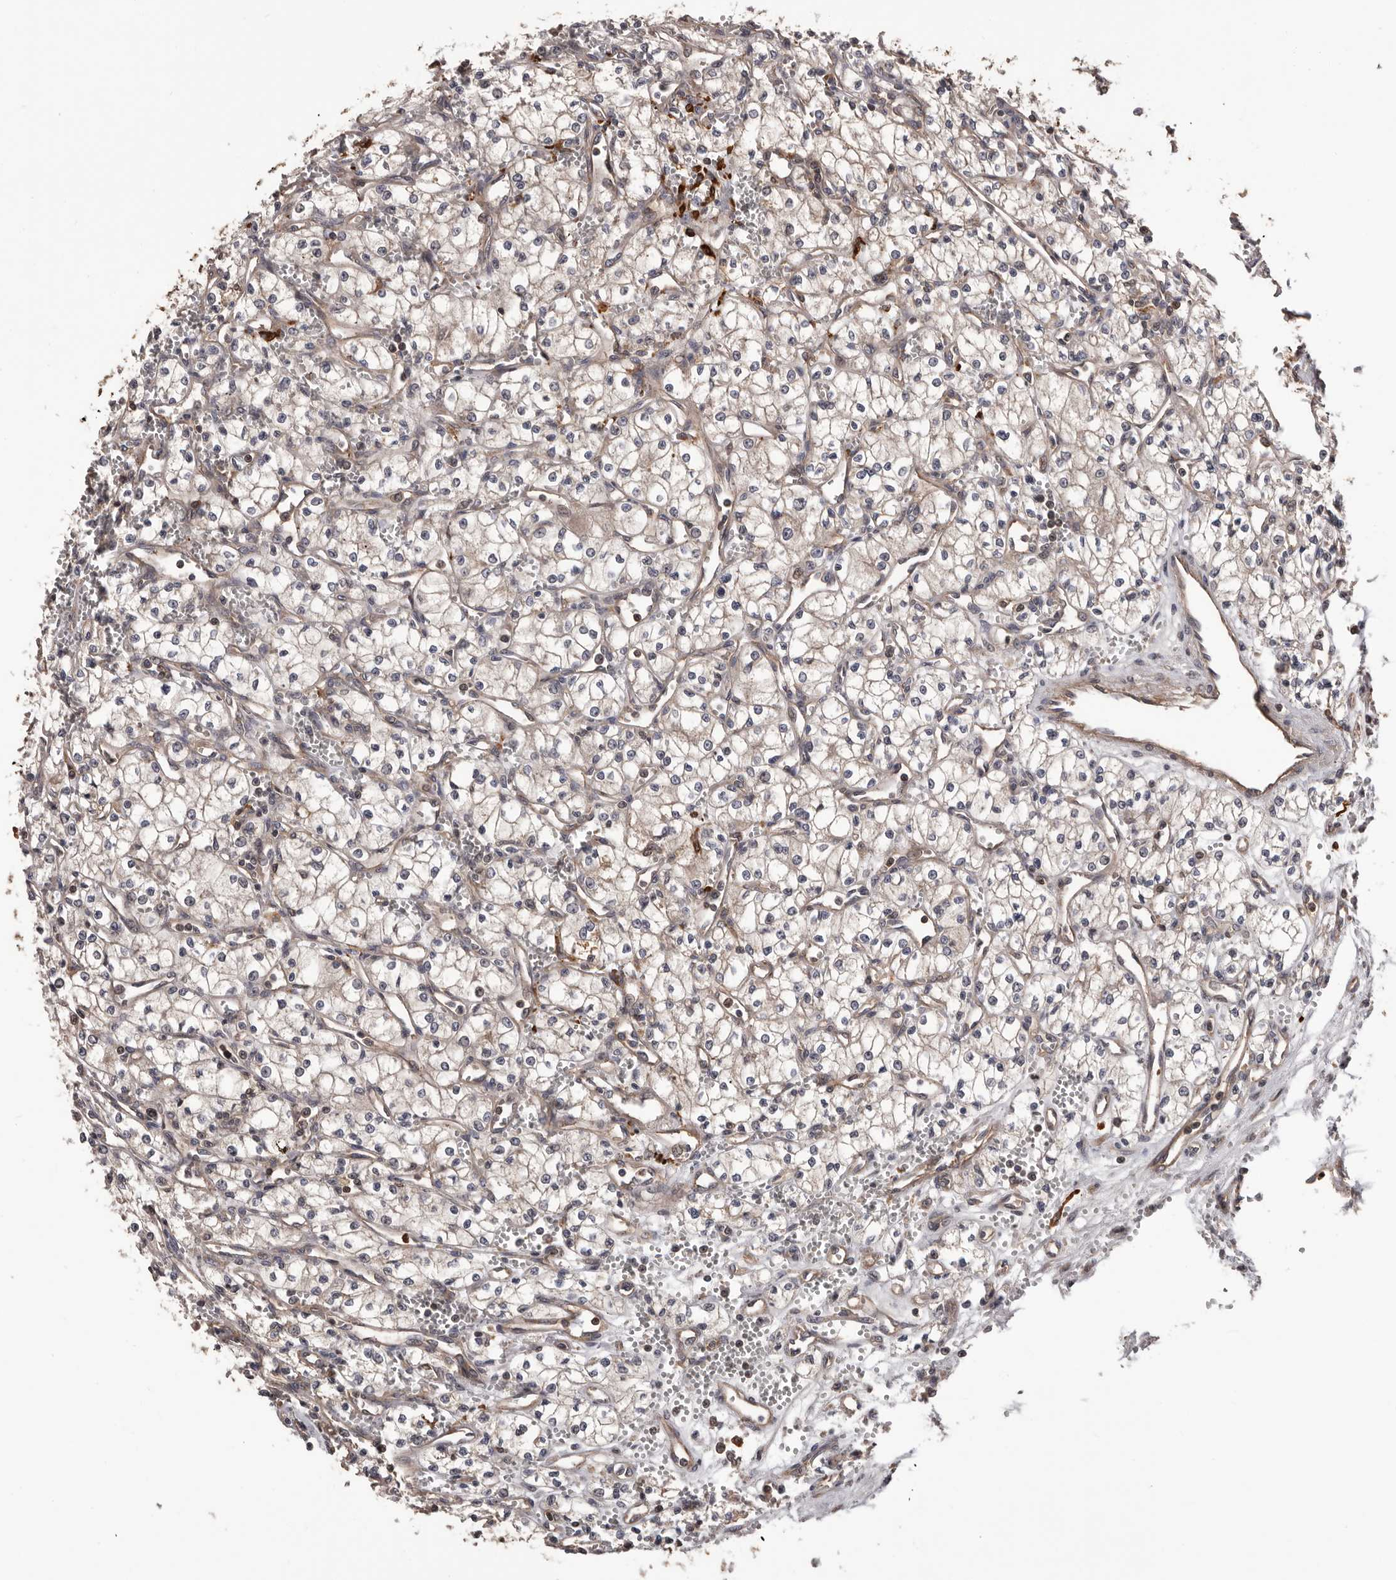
{"staining": {"intensity": "weak", "quantity": "25%-75%", "location": "cytoplasmic/membranous"}, "tissue": "renal cancer", "cell_type": "Tumor cells", "image_type": "cancer", "snomed": [{"axis": "morphology", "description": "Adenocarcinoma, NOS"}, {"axis": "topography", "description": "Kidney"}], "caption": "Renal cancer was stained to show a protein in brown. There is low levels of weak cytoplasmic/membranous expression in approximately 25%-75% of tumor cells.", "gene": "ADAMTS2", "patient": {"sex": "male", "age": 59}}